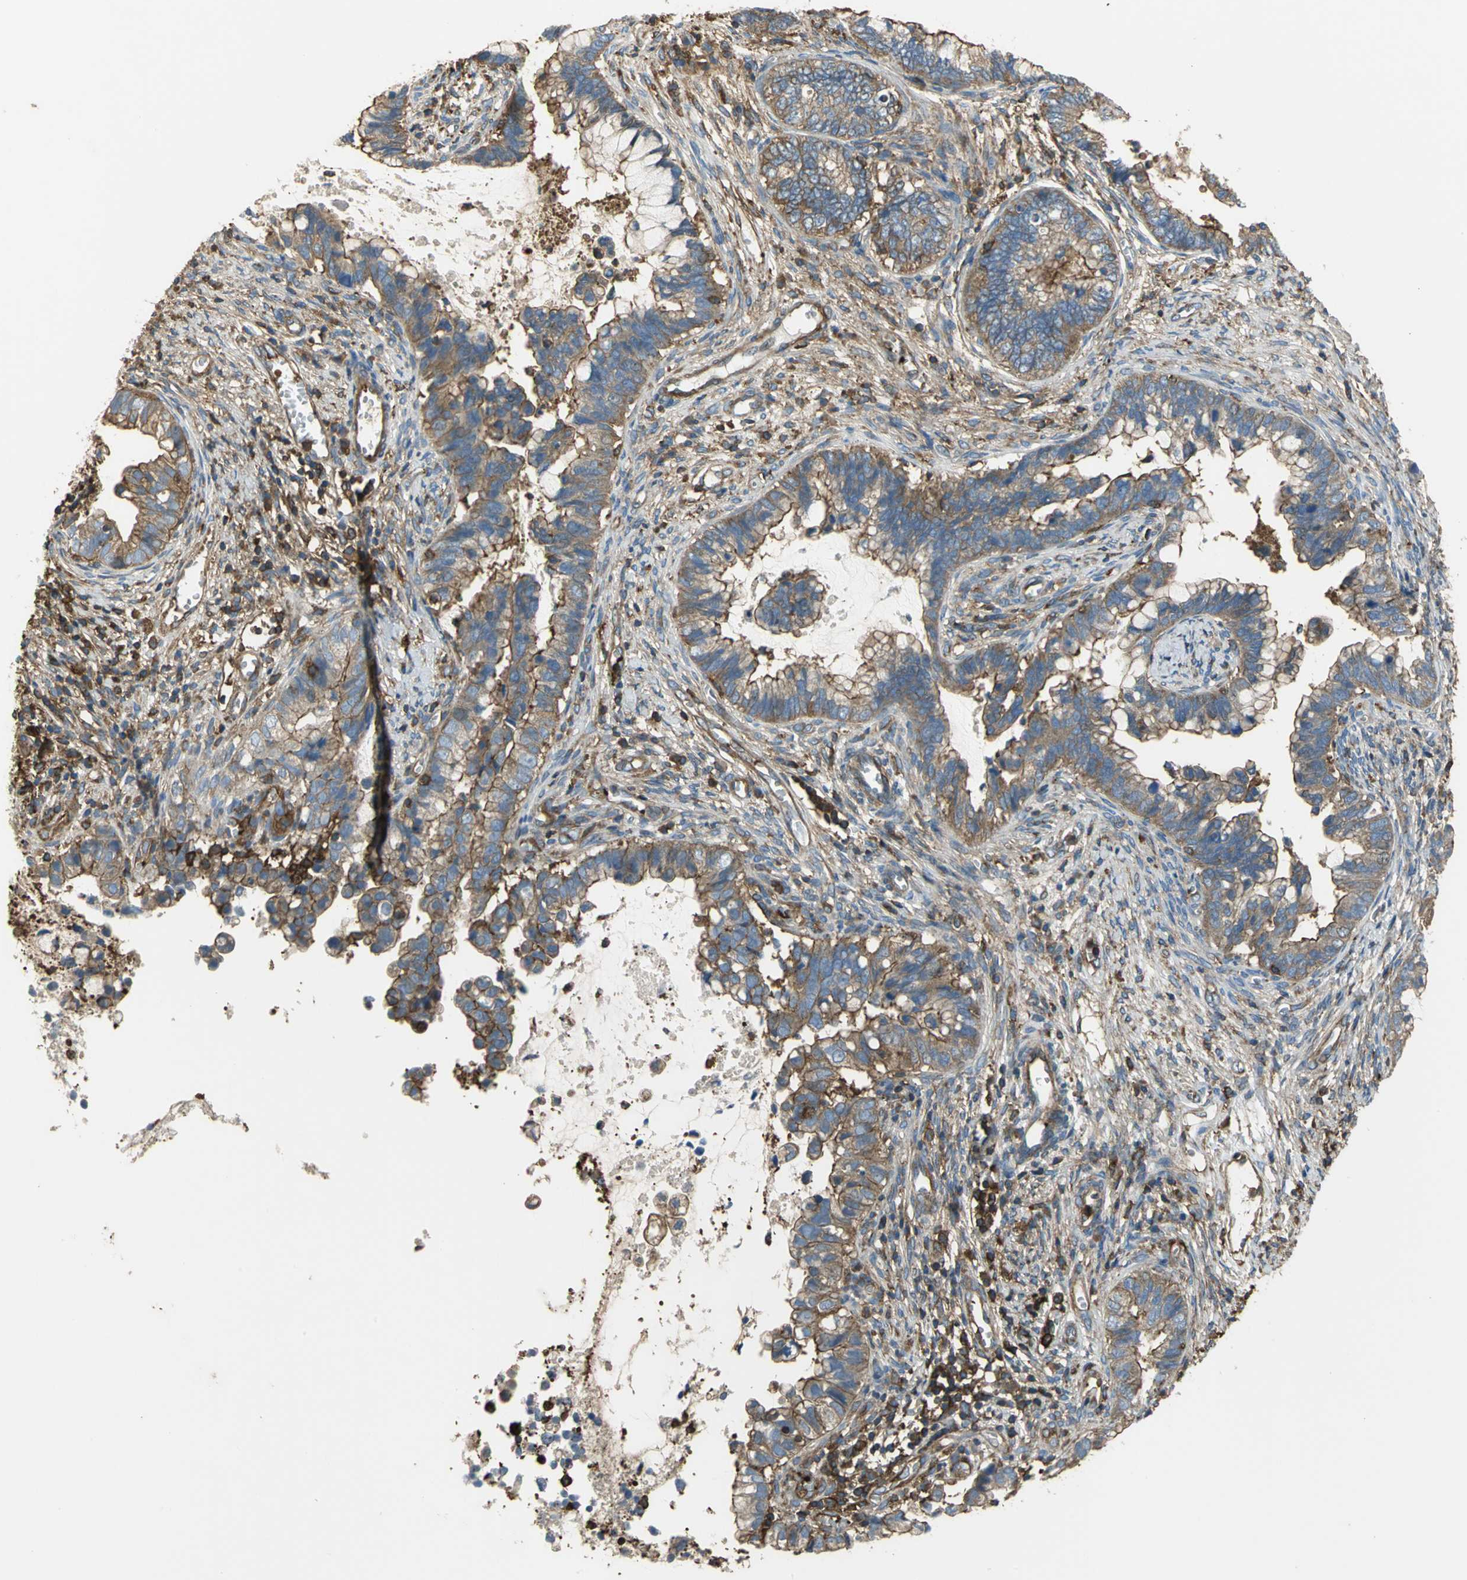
{"staining": {"intensity": "moderate", "quantity": ">75%", "location": "cytoplasmic/membranous"}, "tissue": "cervical cancer", "cell_type": "Tumor cells", "image_type": "cancer", "snomed": [{"axis": "morphology", "description": "Adenocarcinoma, NOS"}, {"axis": "topography", "description": "Cervix"}], "caption": "Cervical cancer (adenocarcinoma) tissue demonstrates moderate cytoplasmic/membranous staining in approximately >75% of tumor cells, visualized by immunohistochemistry. The staining is performed using DAB (3,3'-diaminobenzidine) brown chromogen to label protein expression. The nuclei are counter-stained blue using hematoxylin.", "gene": "TLN1", "patient": {"sex": "female", "age": 44}}